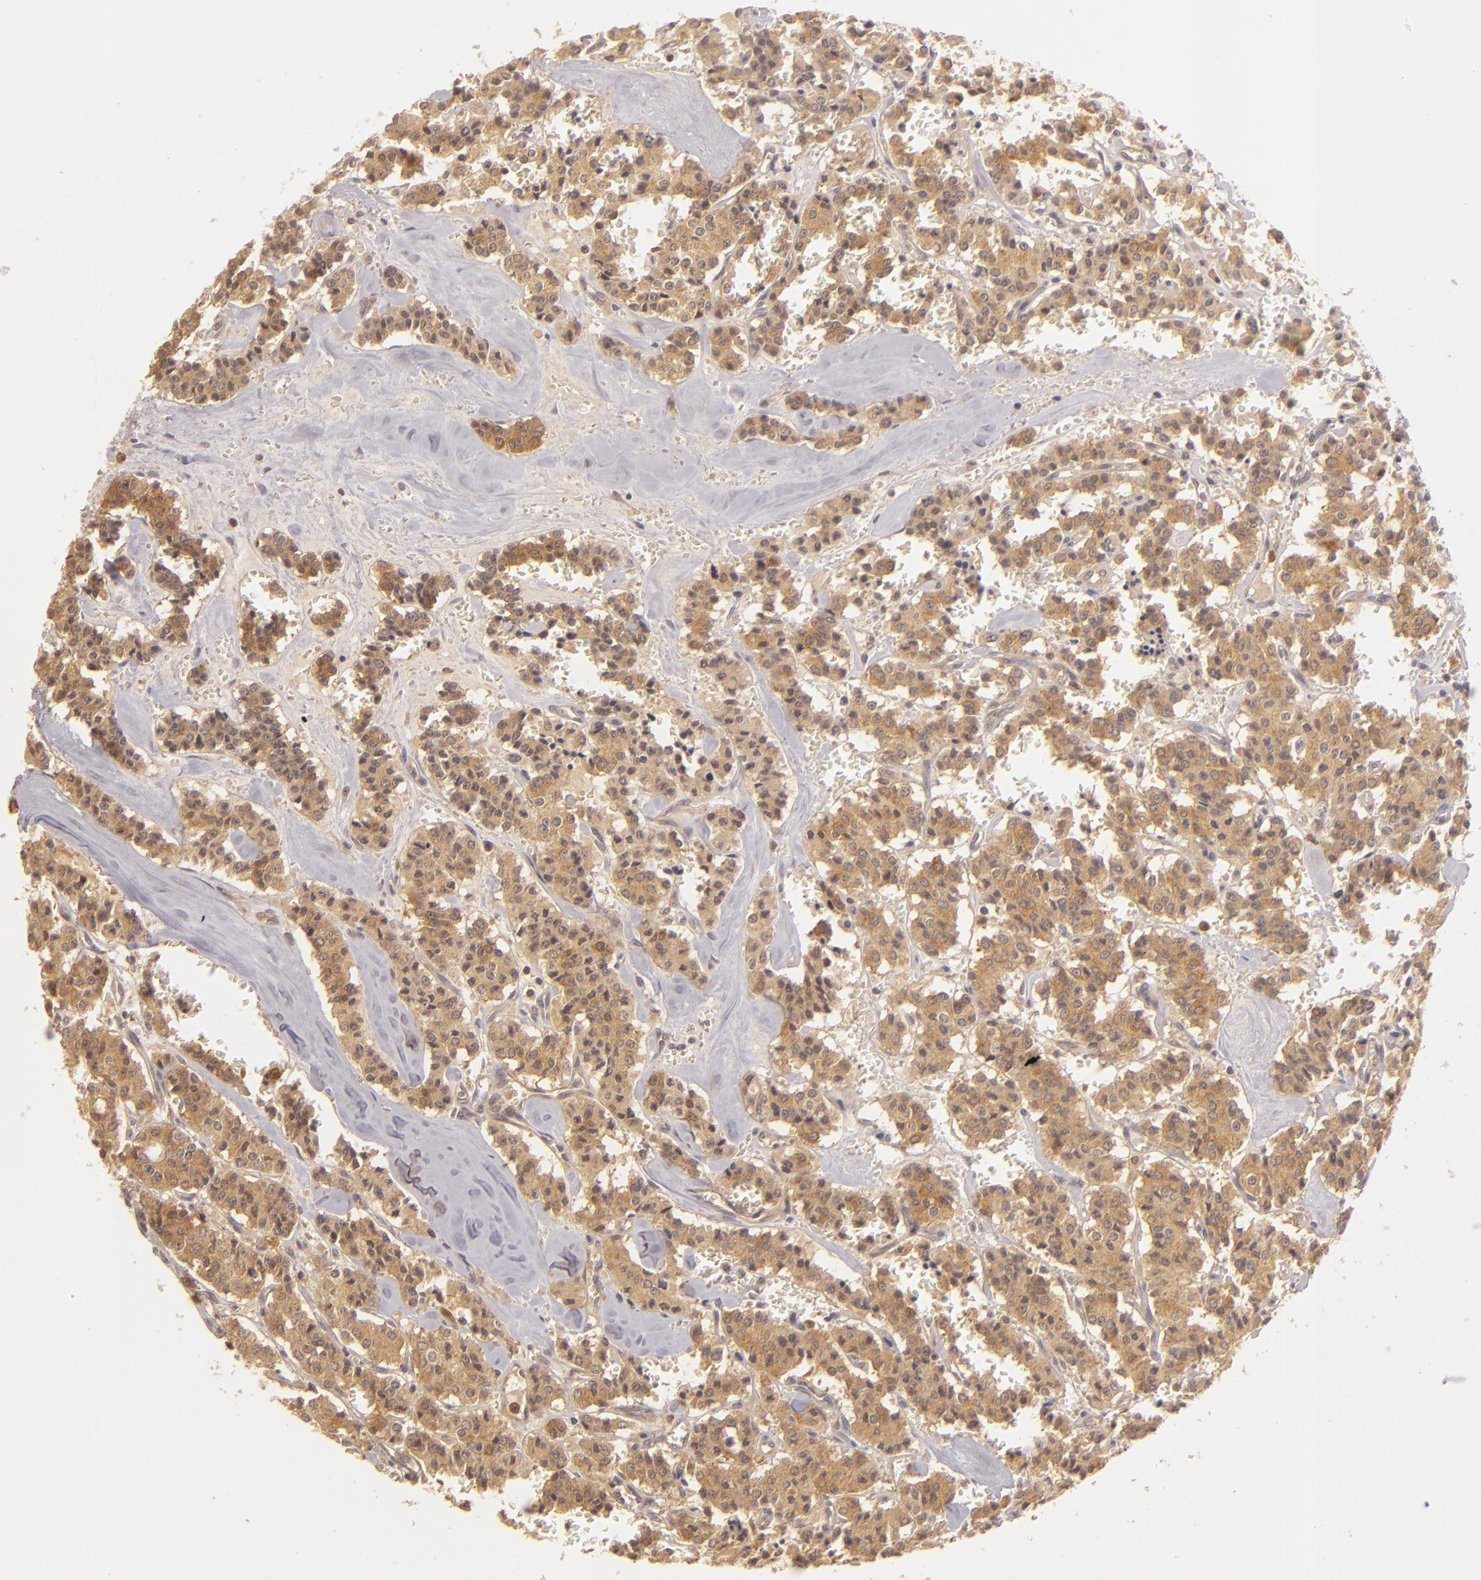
{"staining": {"intensity": "strong", "quantity": ">75%", "location": "cytoplasmic/membranous"}, "tissue": "carcinoid", "cell_type": "Tumor cells", "image_type": "cancer", "snomed": [{"axis": "morphology", "description": "Carcinoid, malignant, NOS"}, {"axis": "topography", "description": "Bronchus"}], "caption": "A brown stain labels strong cytoplasmic/membranous expression of a protein in human malignant carcinoid tumor cells. Ihc stains the protein of interest in brown and the nuclei are stained blue.", "gene": "PRKCD", "patient": {"sex": "male", "age": 55}}